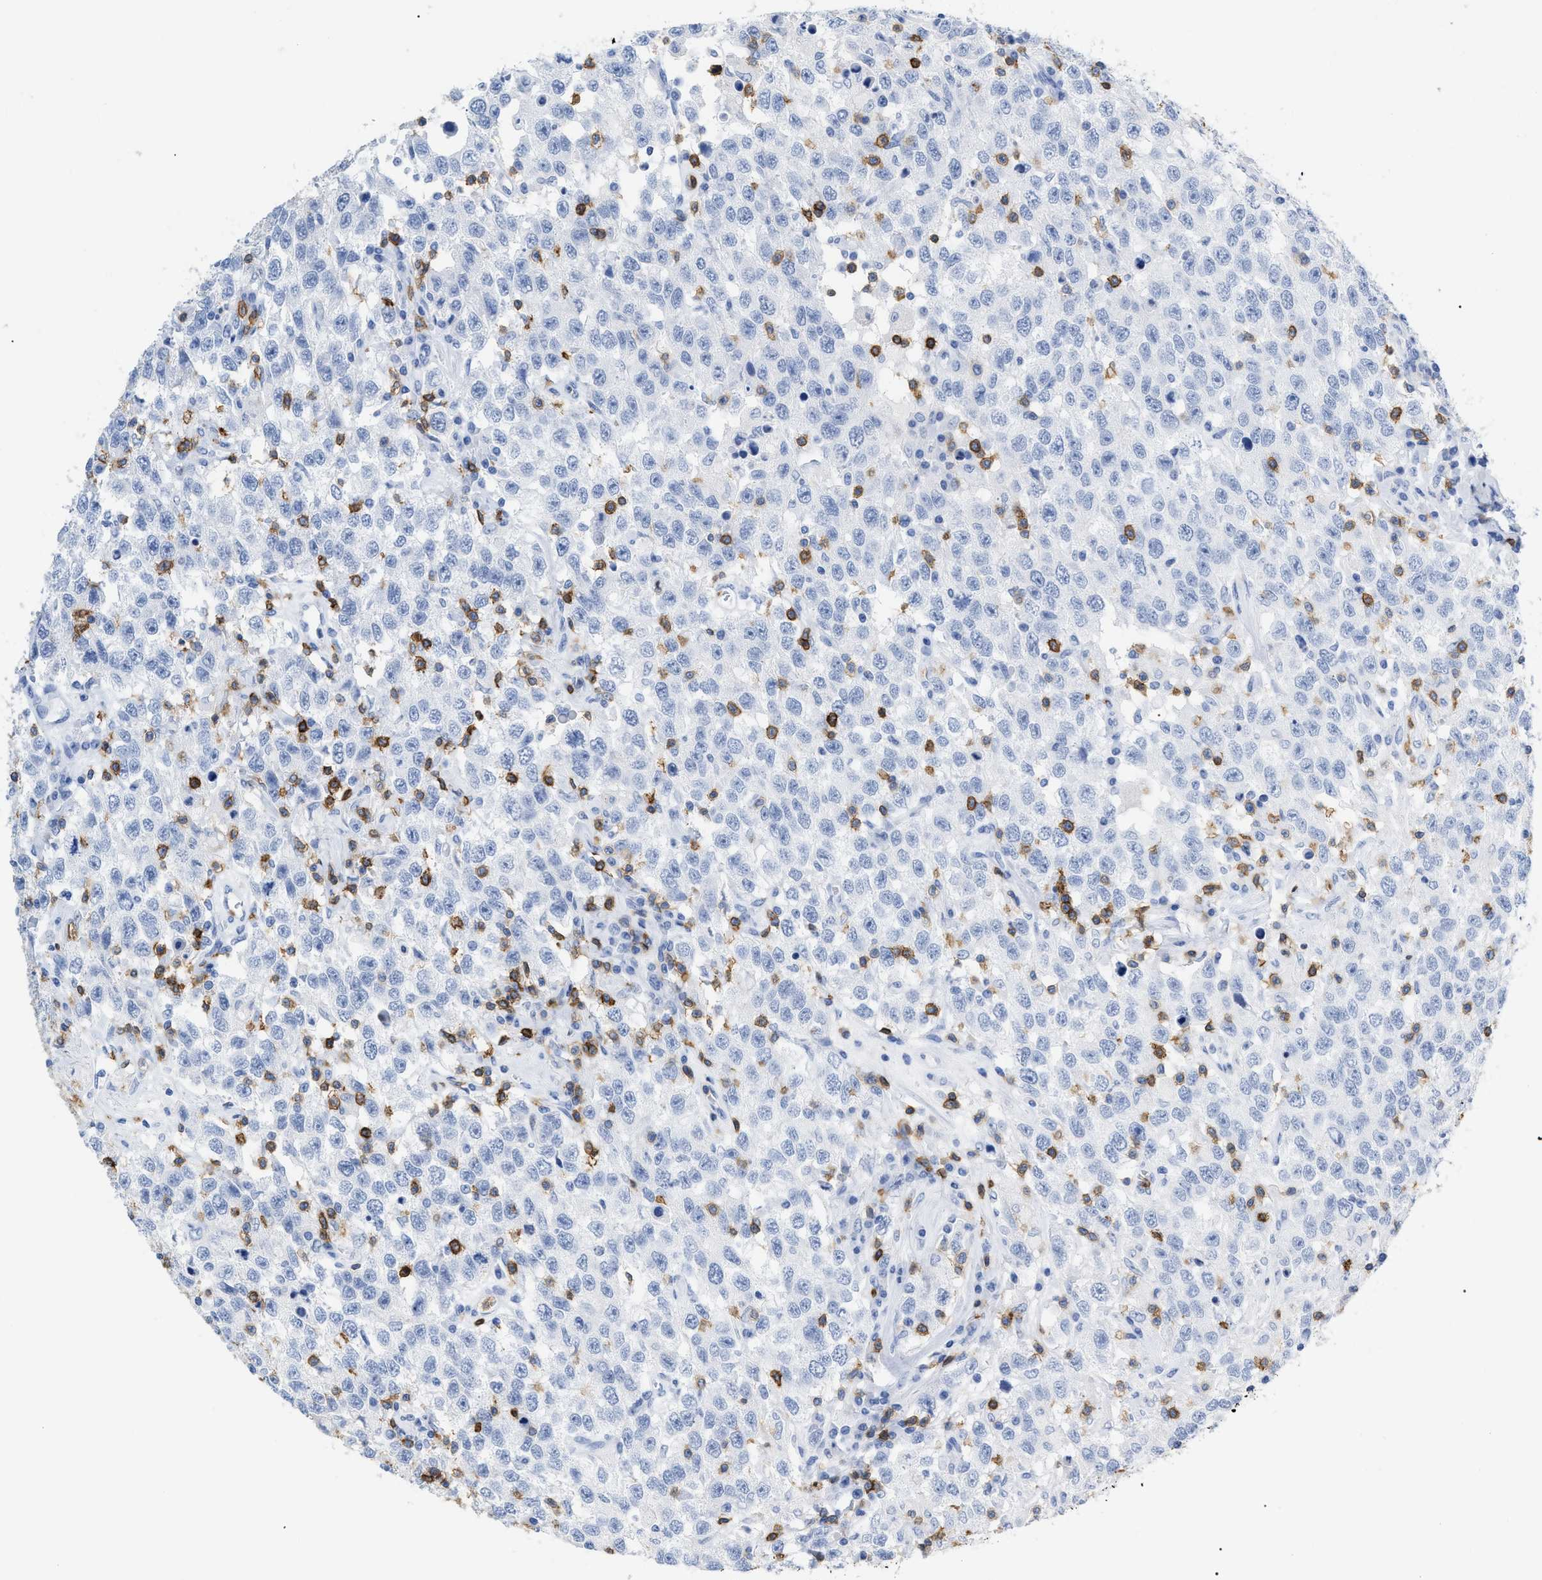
{"staining": {"intensity": "negative", "quantity": "none", "location": "none"}, "tissue": "testis cancer", "cell_type": "Tumor cells", "image_type": "cancer", "snomed": [{"axis": "morphology", "description": "Seminoma, NOS"}, {"axis": "topography", "description": "Testis"}], "caption": "The histopathology image demonstrates no significant positivity in tumor cells of testis cancer (seminoma). (Immunohistochemistry (ihc), brightfield microscopy, high magnification).", "gene": "CD5", "patient": {"sex": "male", "age": 41}}